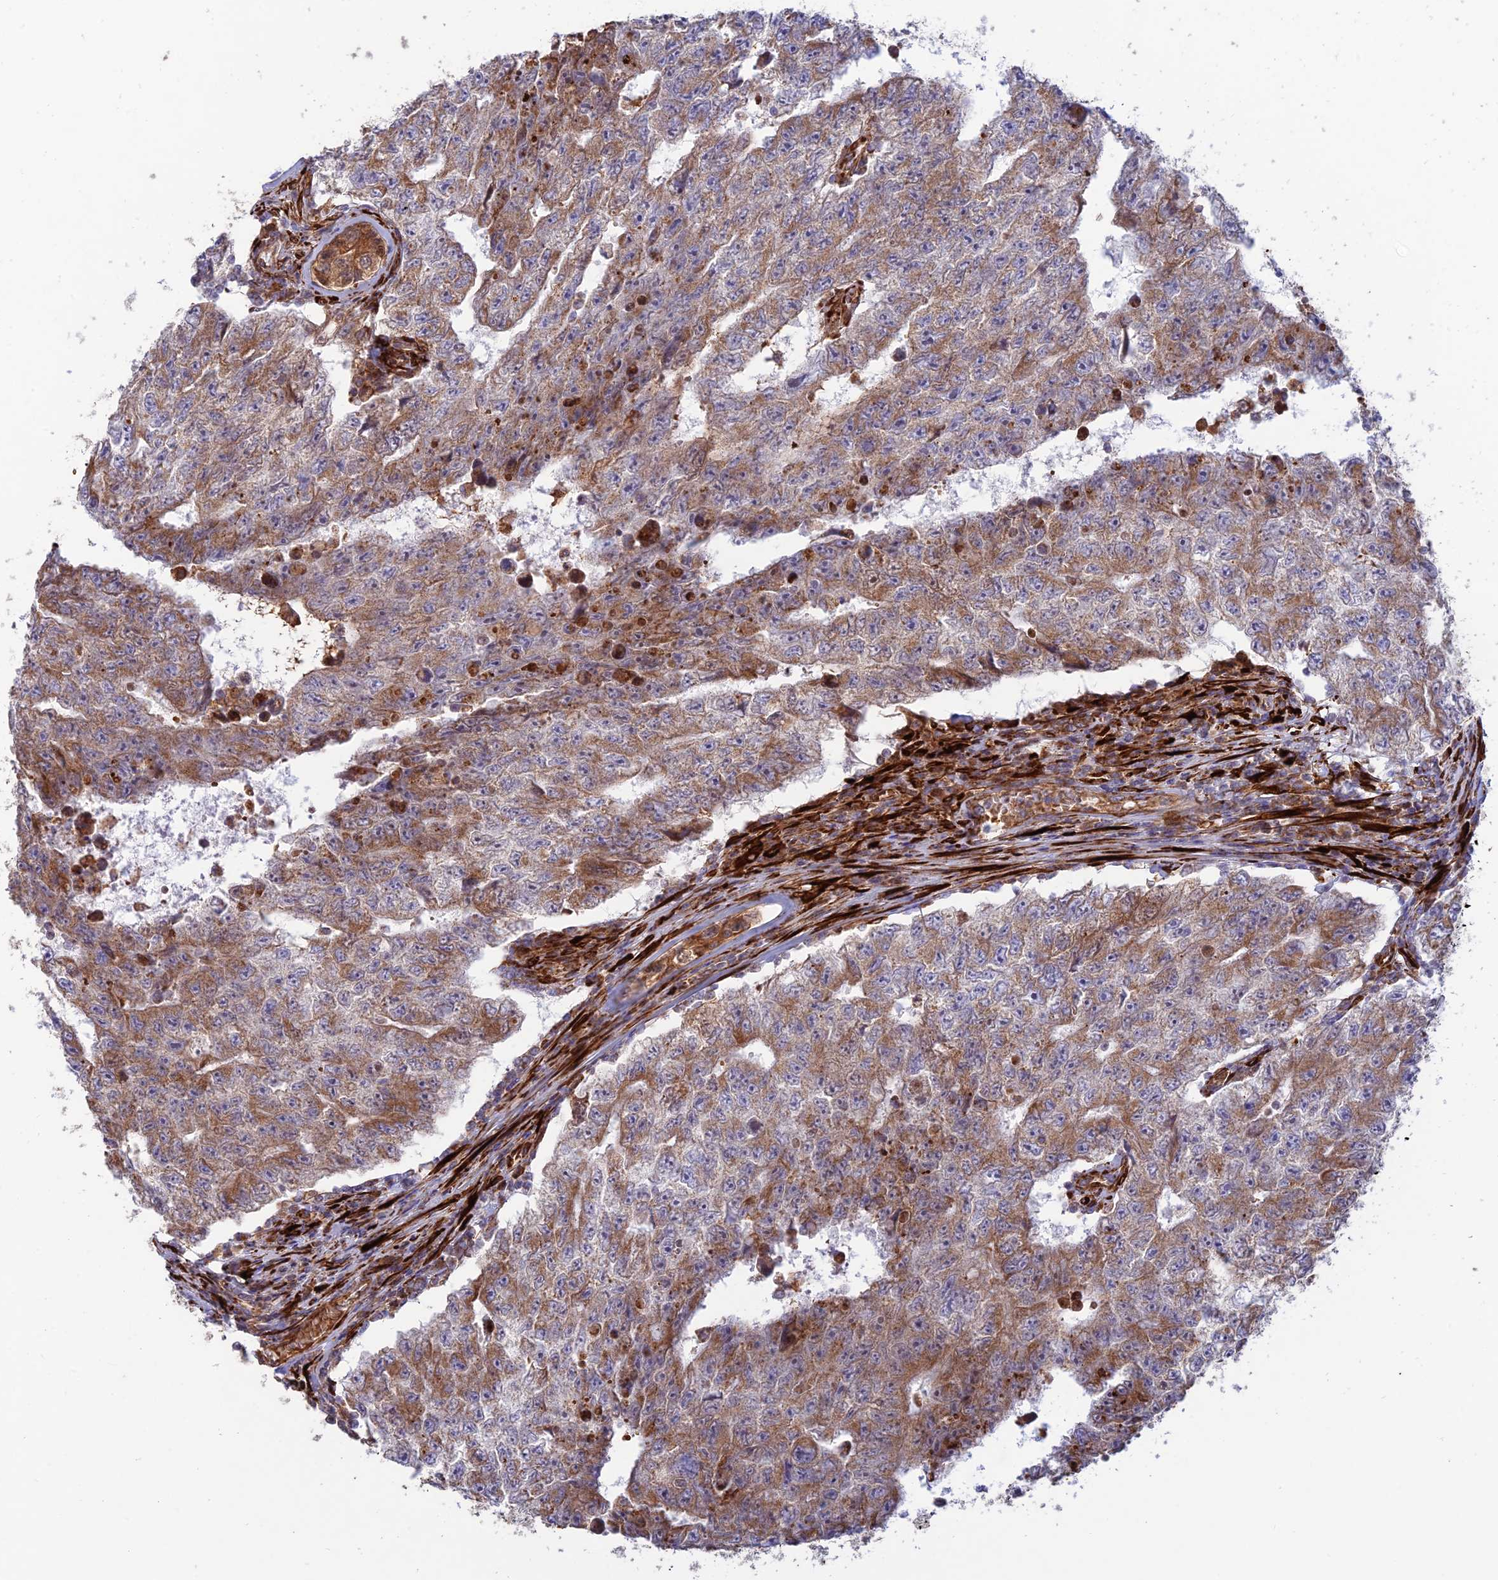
{"staining": {"intensity": "moderate", "quantity": ">75%", "location": "cytoplasmic/membranous"}, "tissue": "testis cancer", "cell_type": "Tumor cells", "image_type": "cancer", "snomed": [{"axis": "morphology", "description": "Carcinoma, Embryonal, NOS"}, {"axis": "topography", "description": "Testis"}], "caption": "Testis embryonal carcinoma tissue shows moderate cytoplasmic/membranous staining in about >75% of tumor cells", "gene": "RCN3", "patient": {"sex": "male", "age": 17}}